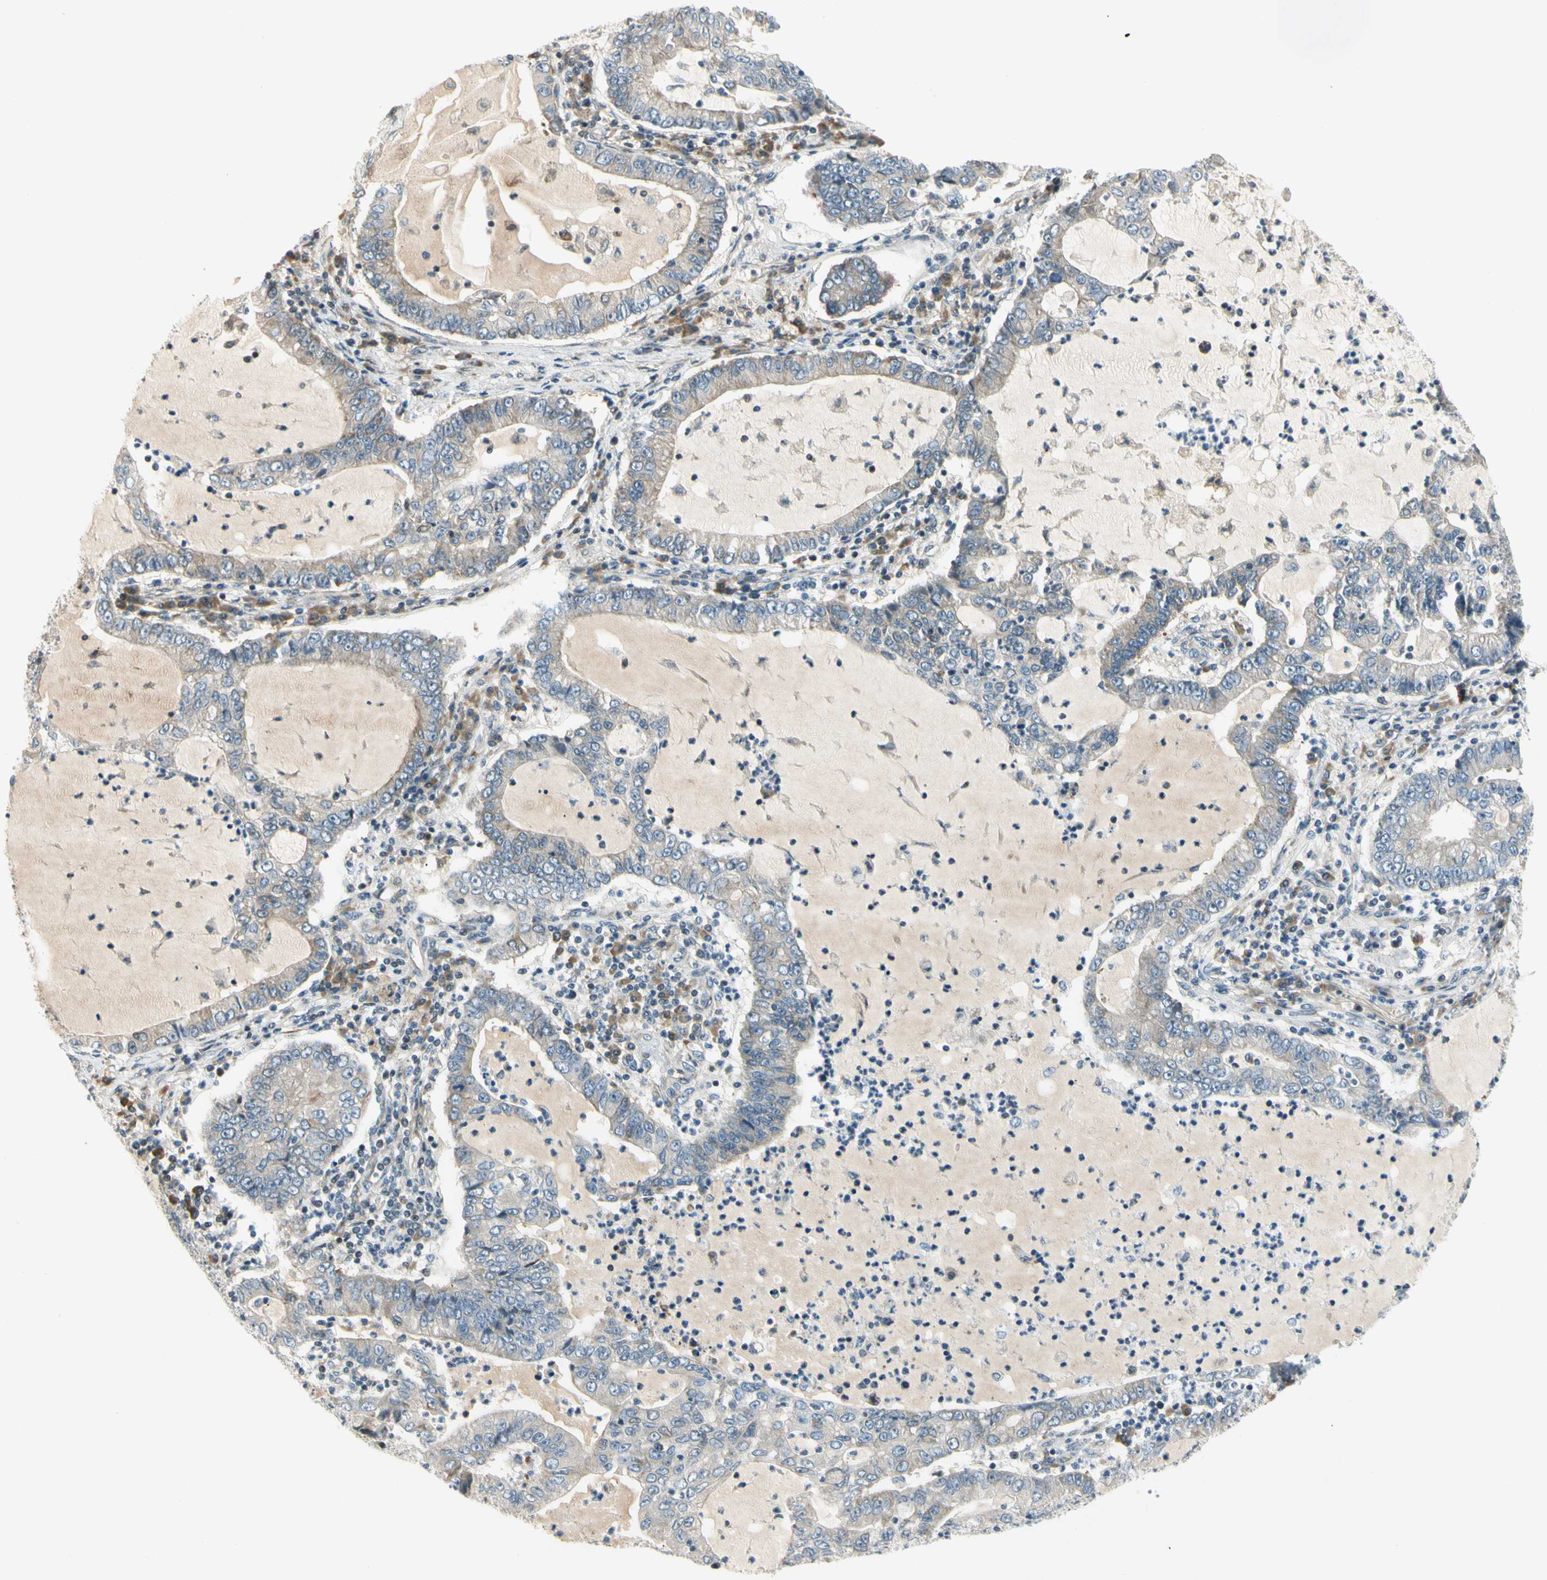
{"staining": {"intensity": "weak", "quantity": "25%-75%", "location": "cytoplasmic/membranous"}, "tissue": "lung cancer", "cell_type": "Tumor cells", "image_type": "cancer", "snomed": [{"axis": "morphology", "description": "Adenocarcinoma, NOS"}, {"axis": "topography", "description": "Lung"}], "caption": "Protein staining of lung cancer (adenocarcinoma) tissue demonstrates weak cytoplasmic/membranous staining in about 25%-75% of tumor cells.", "gene": "NPDC1", "patient": {"sex": "female", "age": 51}}